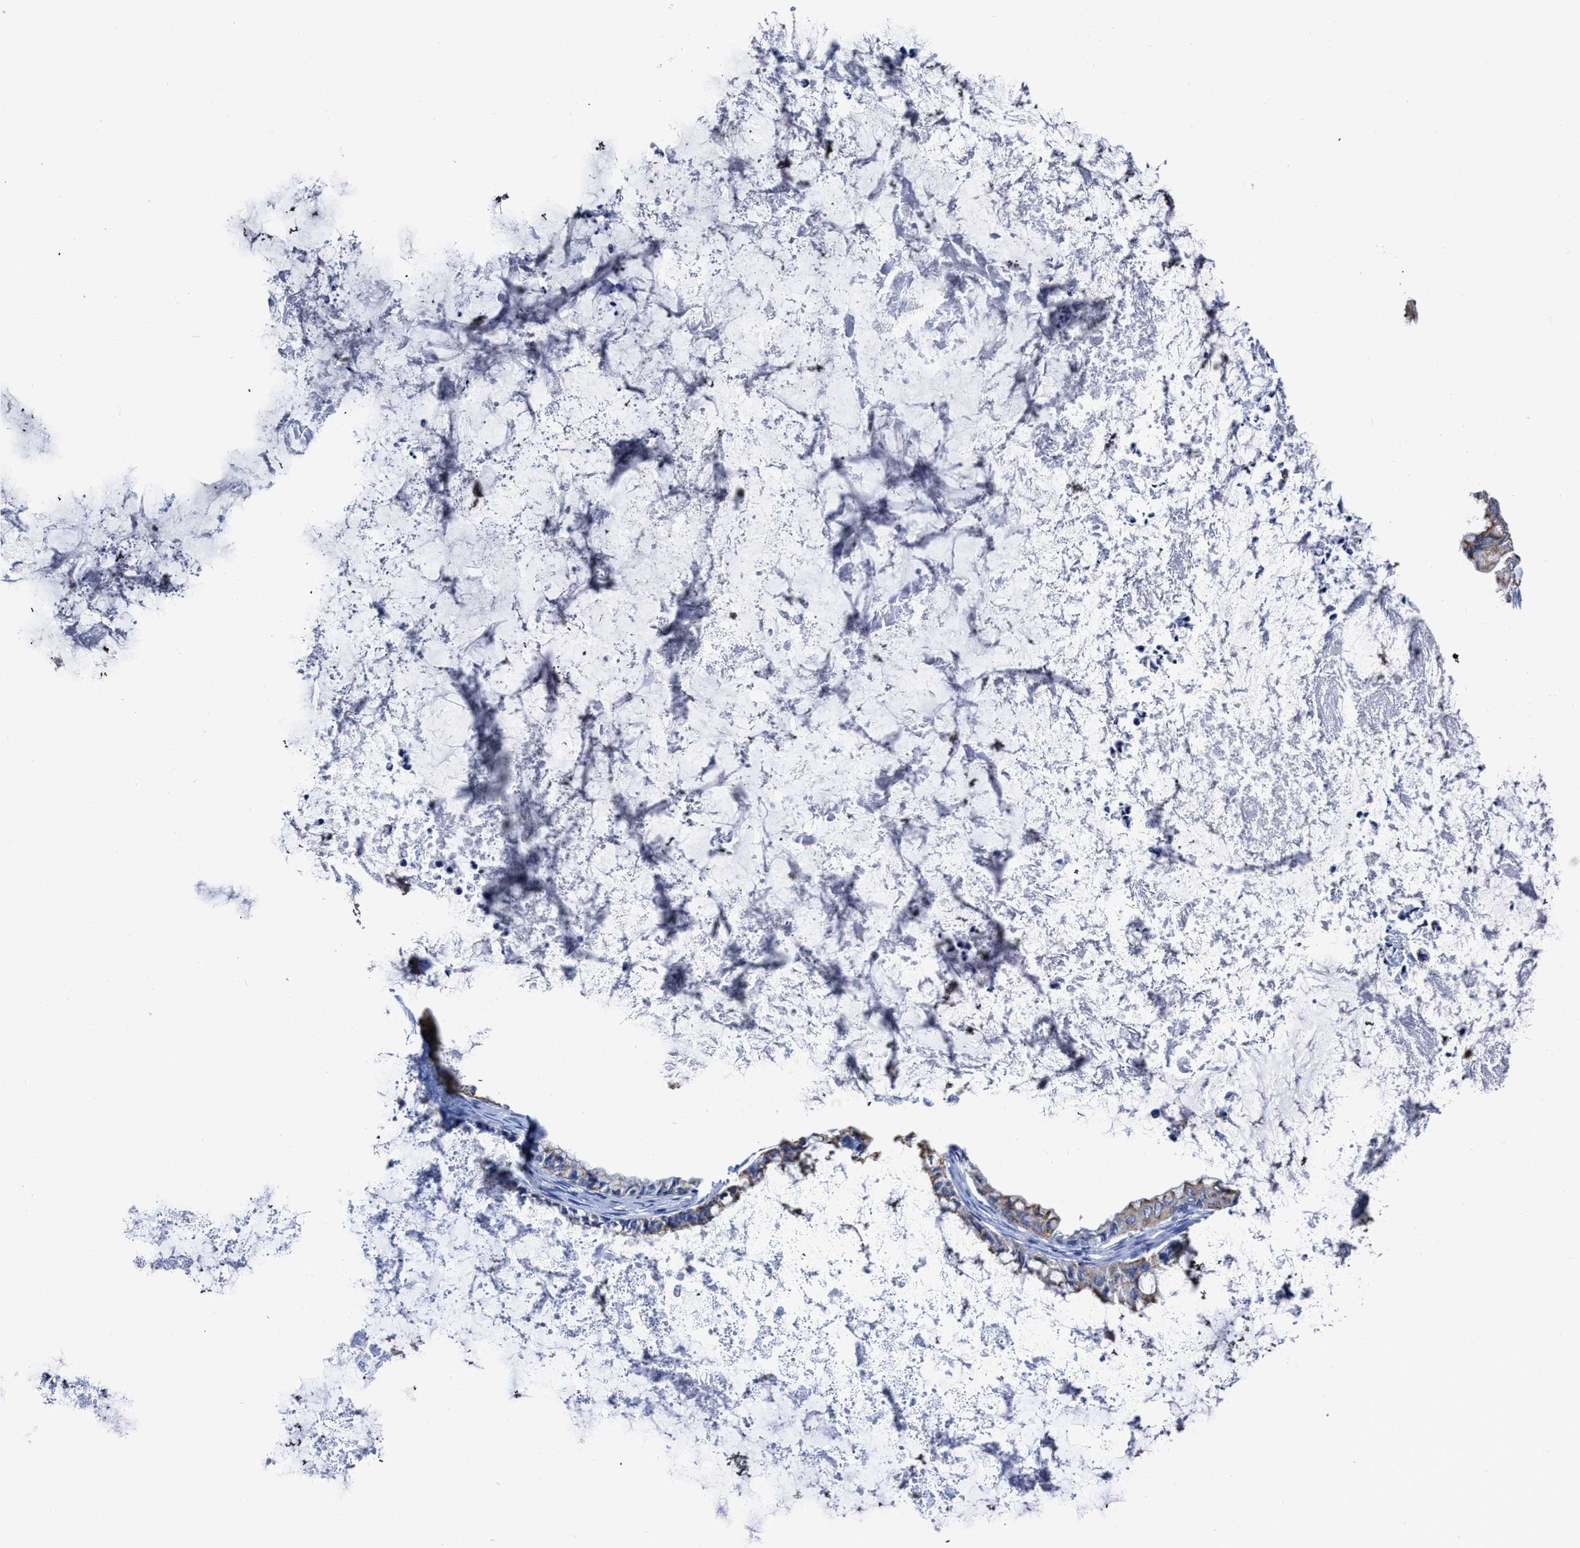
{"staining": {"intensity": "weak", "quantity": ">75%", "location": "cytoplasmic/membranous"}, "tissue": "ovarian cancer", "cell_type": "Tumor cells", "image_type": "cancer", "snomed": [{"axis": "morphology", "description": "Cystadenocarcinoma, mucinous, NOS"}, {"axis": "topography", "description": "Ovary"}], "caption": "An immunohistochemistry photomicrograph of neoplastic tissue is shown. Protein staining in brown highlights weak cytoplasmic/membranous positivity in ovarian cancer within tumor cells.", "gene": "KCNMB3", "patient": {"sex": "female", "age": 80}}